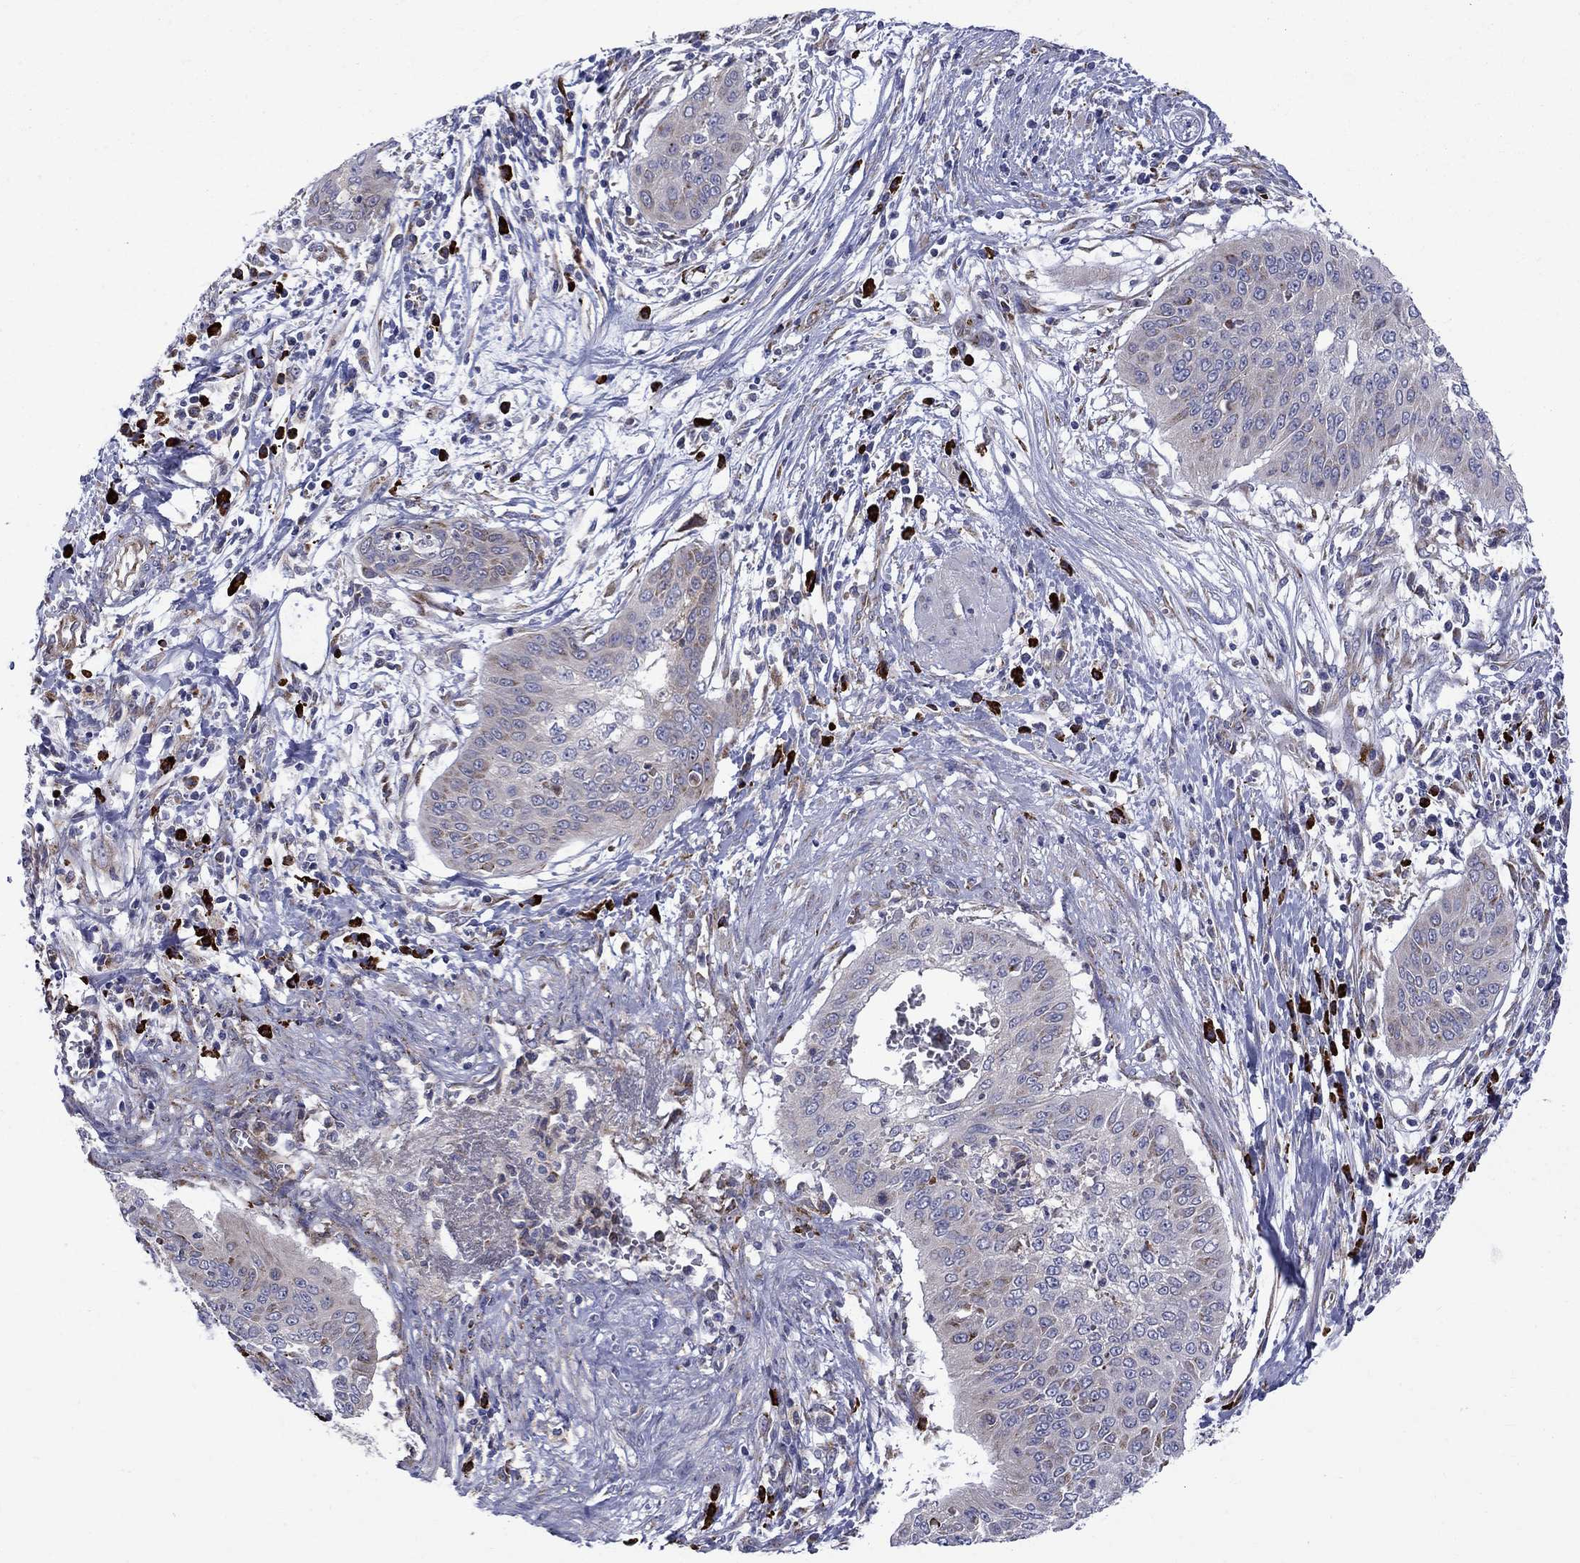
{"staining": {"intensity": "weak", "quantity": "<25%", "location": "cytoplasmic/membranous"}, "tissue": "cervical cancer", "cell_type": "Tumor cells", "image_type": "cancer", "snomed": [{"axis": "morphology", "description": "Squamous cell carcinoma, NOS"}, {"axis": "topography", "description": "Cervix"}], "caption": "Histopathology image shows no significant protein staining in tumor cells of cervical cancer.", "gene": "ASNS", "patient": {"sex": "female", "age": 39}}